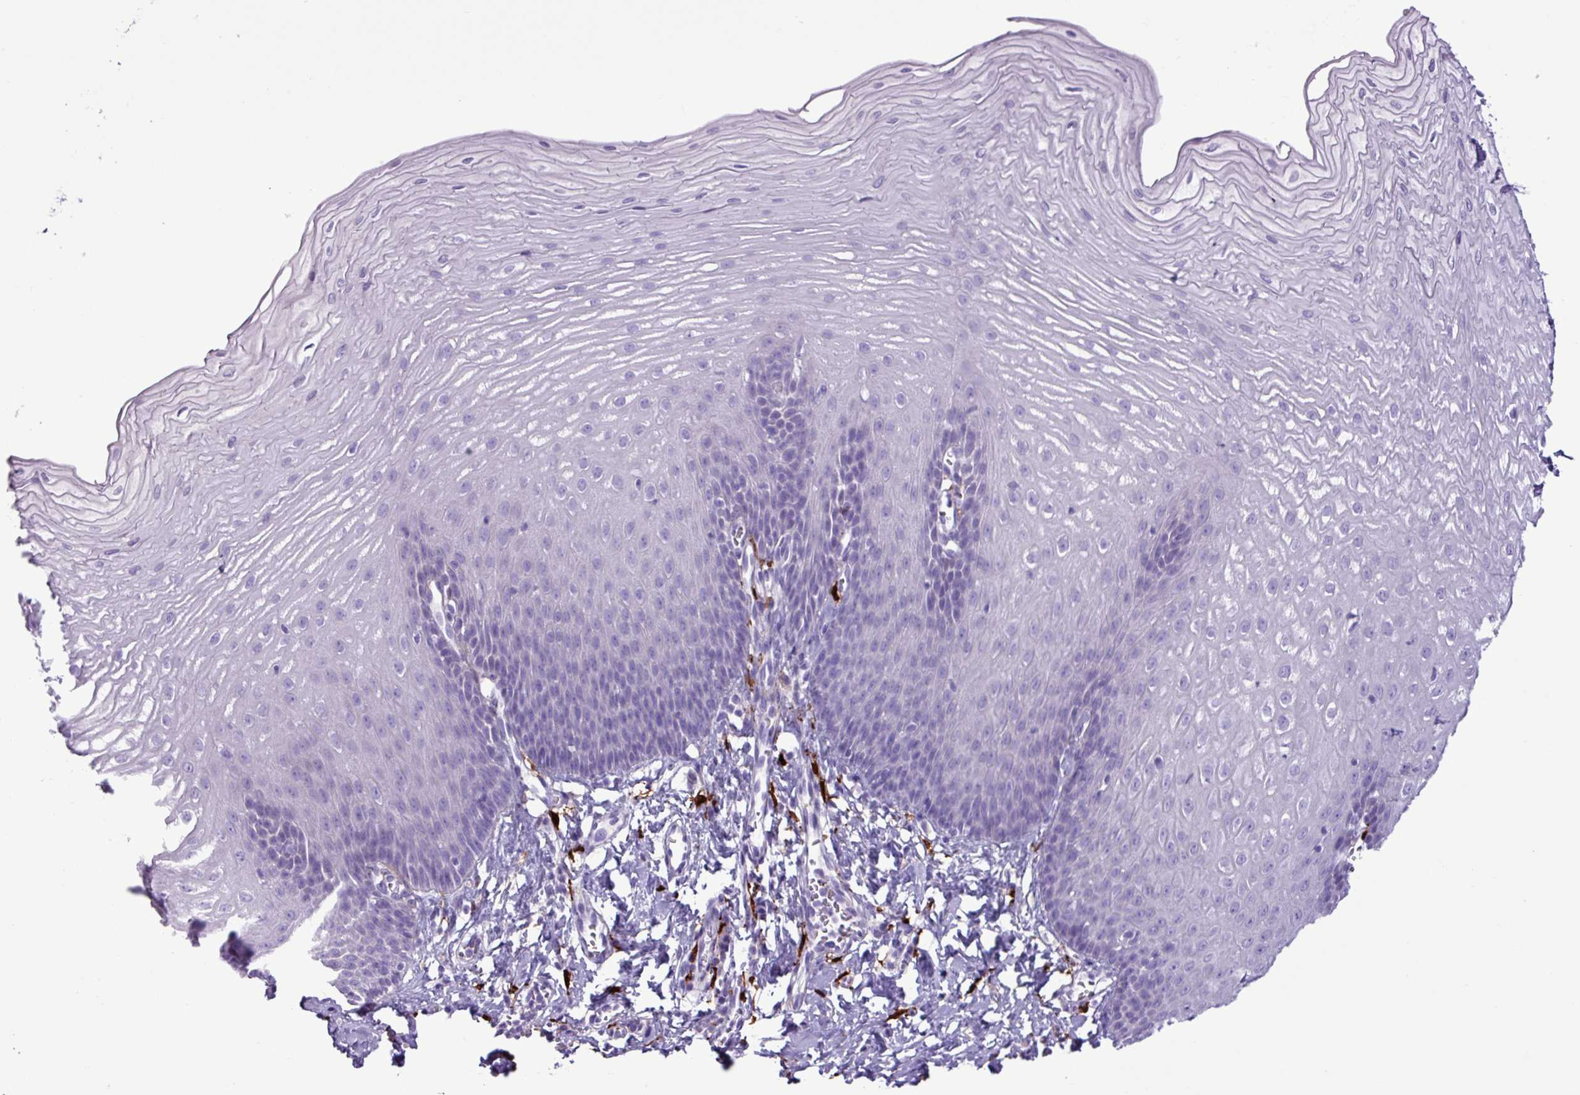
{"staining": {"intensity": "negative", "quantity": "none", "location": "none"}, "tissue": "esophagus", "cell_type": "Squamous epithelial cells", "image_type": "normal", "snomed": [{"axis": "morphology", "description": "Normal tissue, NOS"}, {"axis": "topography", "description": "Esophagus"}], "caption": "Immunohistochemistry micrograph of normal human esophagus stained for a protein (brown), which shows no positivity in squamous epithelial cells.", "gene": "TMEM200C", "patient": {"sex": "male", "age": 70}}